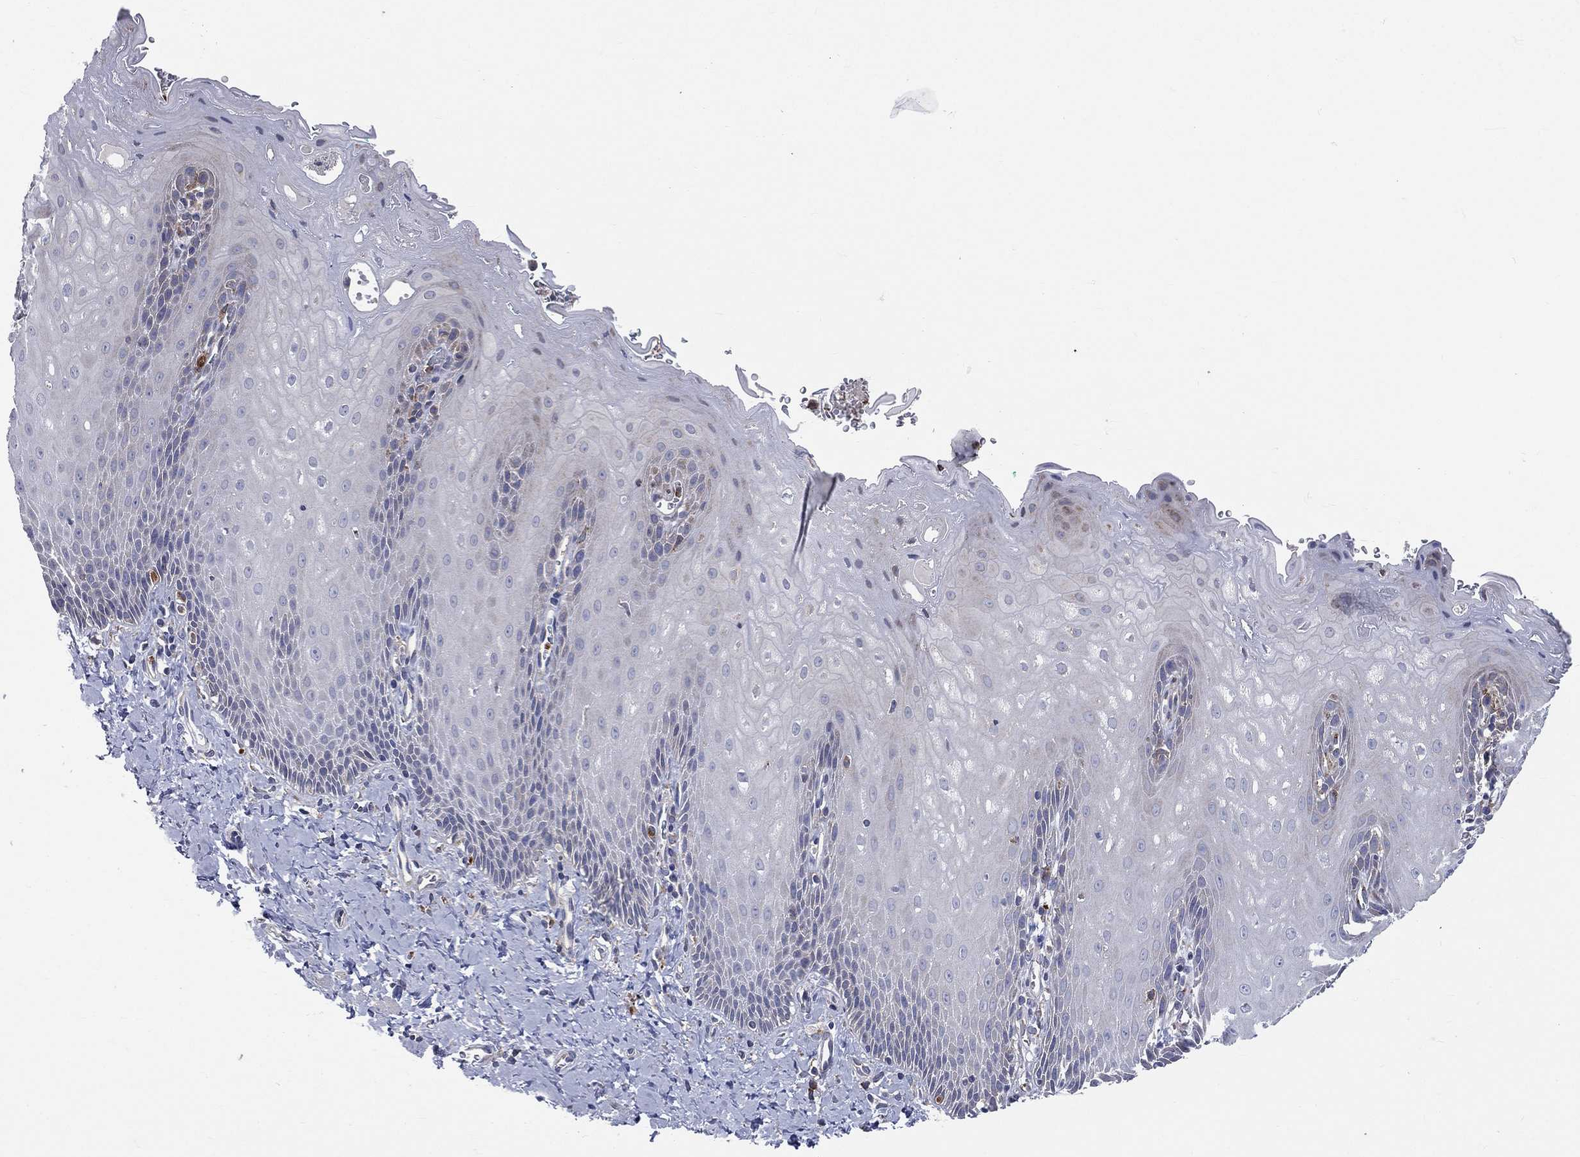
{"staining": {"intensity": "negative", "quantity": "none", "location": "none"}, "tissue": "esophagus", "cell_type": "Squamous epithelial cells", "image_type": "normal", "snomed": [{"axis": "morphology", "description": "Normal tissue, NOS"}, {"axis": "topography", "description": "Esophagus"}], "caption": "The micrograph demonstrates no significant staining in squamous epithelial cells of esophagus.", "gene": "CCDC159", "patient": {"sex": "male", "age": 64}}